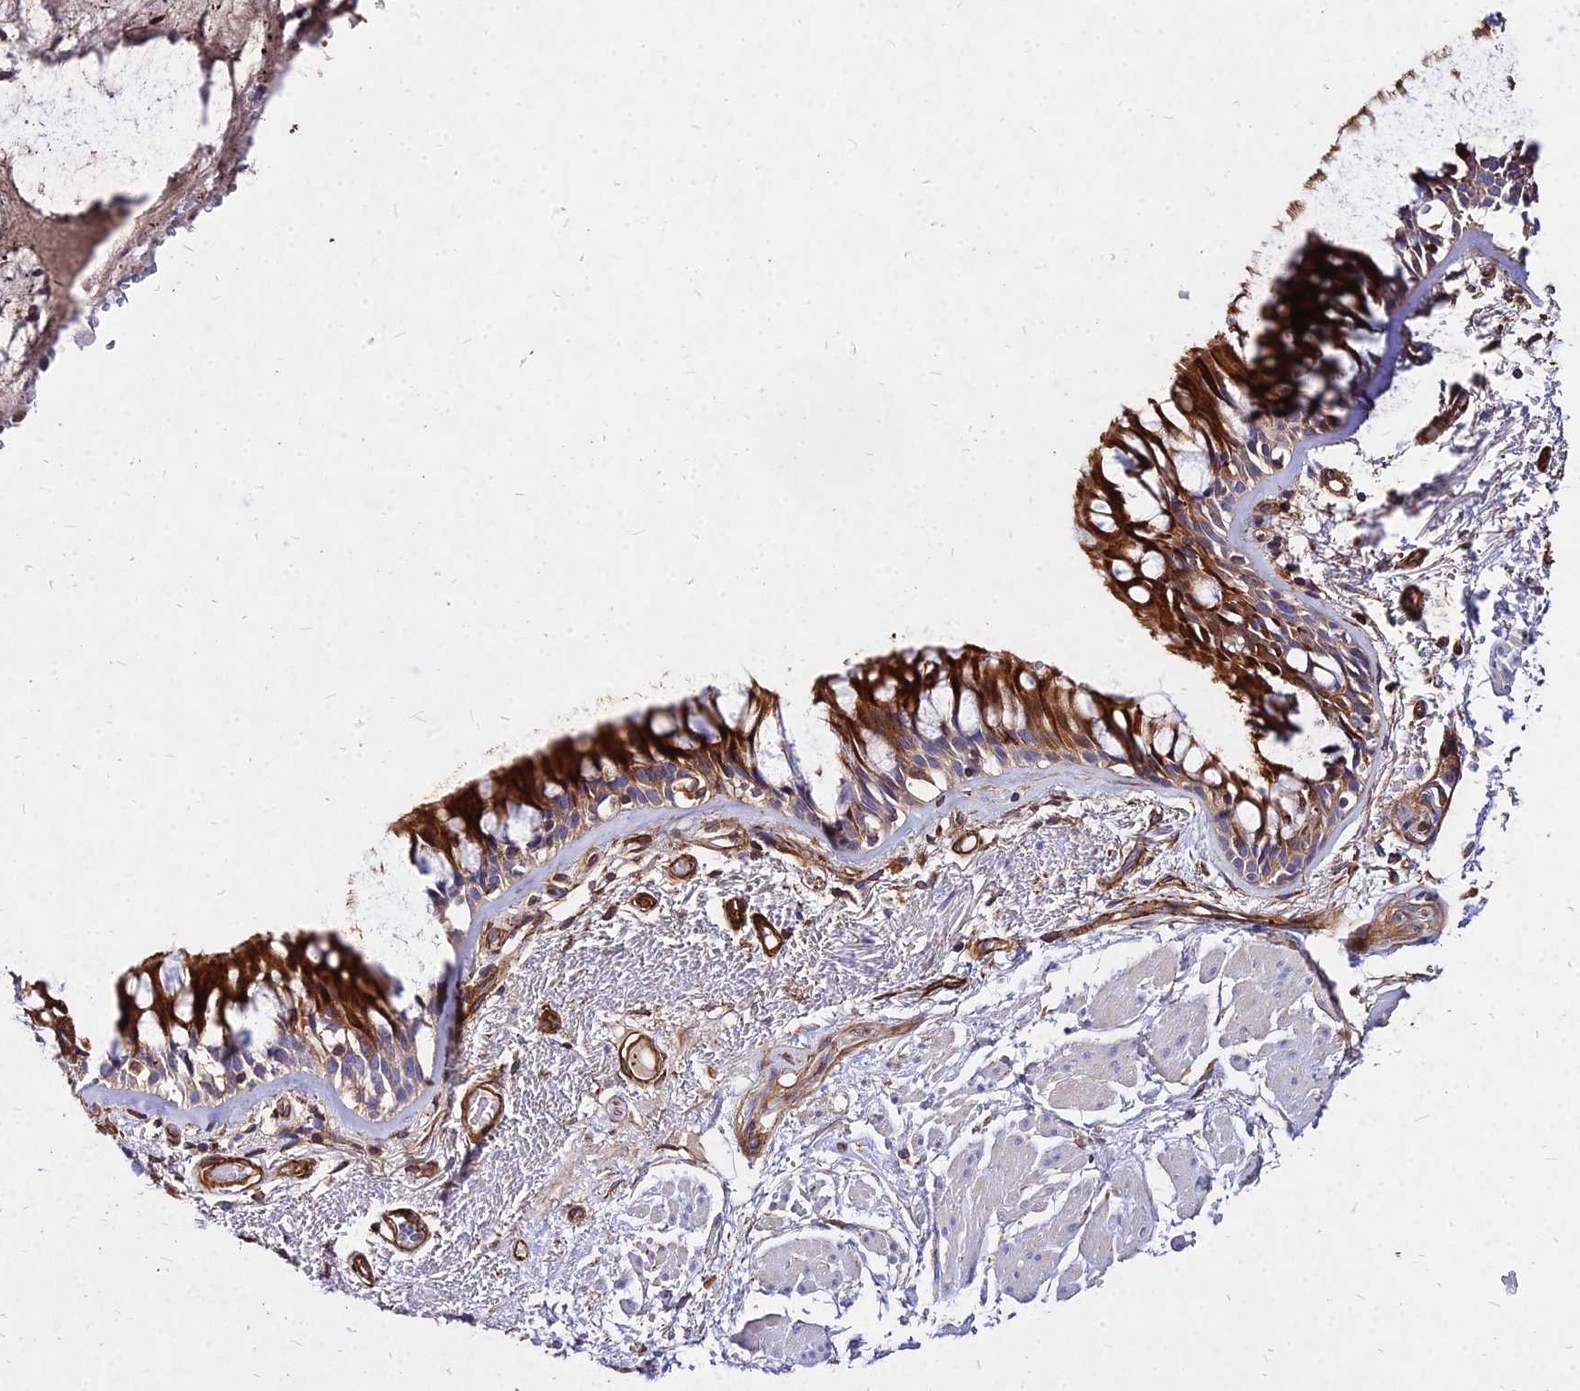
{"staining": {"intensity": "strong", "quantity": ">75%", "location": "cytoplasmic/membranous"}, "tissue": "bronchus", "cell_type": "Respiratory epithelial cells", "image_type": "normal", "snomed": [{"axis": "morphology", "description": "Normal tissue, NOS"}, {"axis": "topography", "description": "Bronchus"}], "caption": "Immunohistochemistry (IHC) staining of benign bronchus, which exhibits high levels of strong cytoplasmic/membranous expression in approximately >75% of respiratory epithelial cells indicating strong cytoplasmic/membranous protein expression. The staining was performed using DAB (brown) for protein detection and nuclei were counterstained in hematoxylin (blue).", "gene": "EFCC1", "patient": {"sex": "male", "age": 66}}